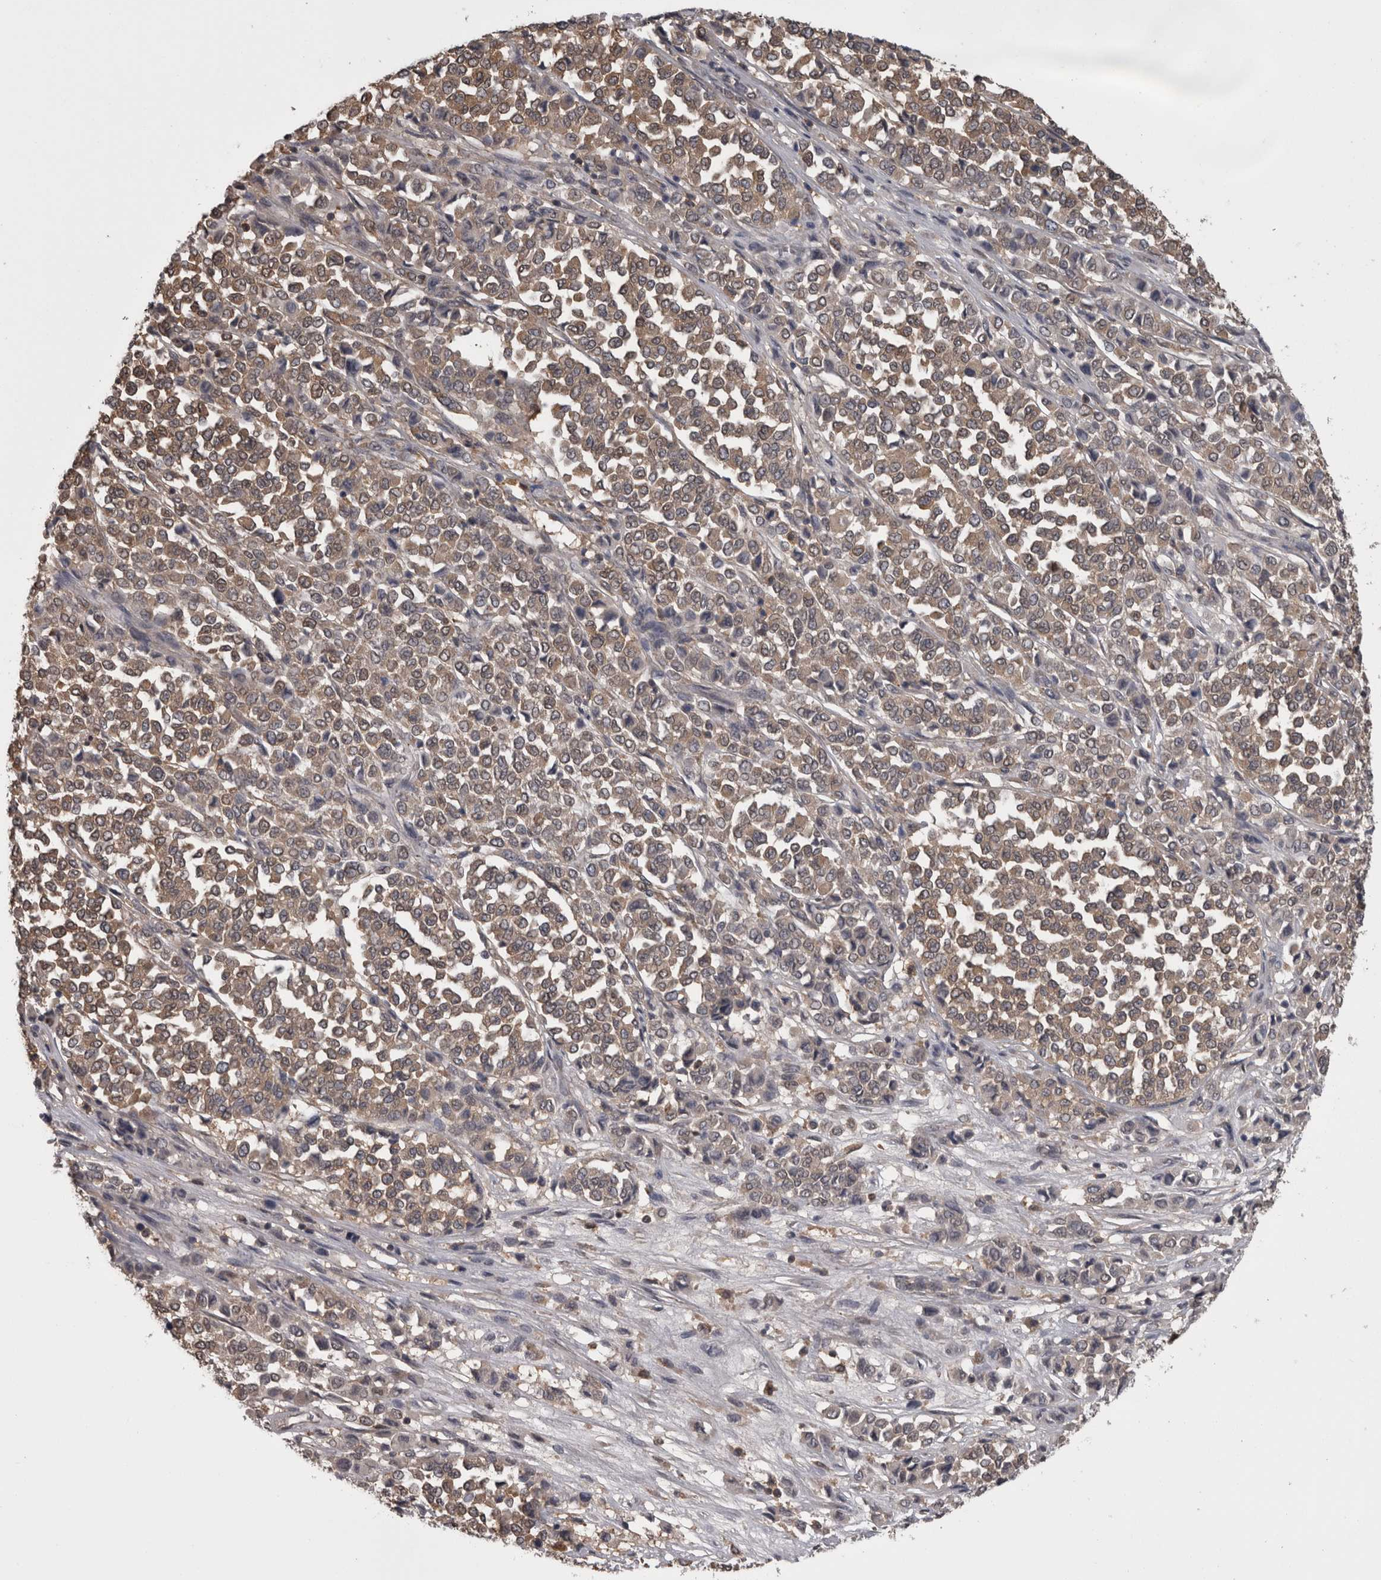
{"staining": {"intensity": "moderate", "quantity": ">75%", "location": "cytoplasmic/membranous"}, "tissue": "melanoma", "cell_type": "Tumor cells", "image_type": "cancer", "snomed": [{"axis": "morphology", "description": "Malignant melanoma, Metastatic site"}, {"axis": "topography", "description": "Pancreas"}], "caption": "Immunohistochemical staining of human malignant melanoma (metastatic site) shows moderate cytoplasmic/membranous protein positivity in approximately >75% of tumor cells. (IHC, brightfield microscopy, high magnification).", "gene": "APRT", "patient": {"sex": "female", "age": 30}}